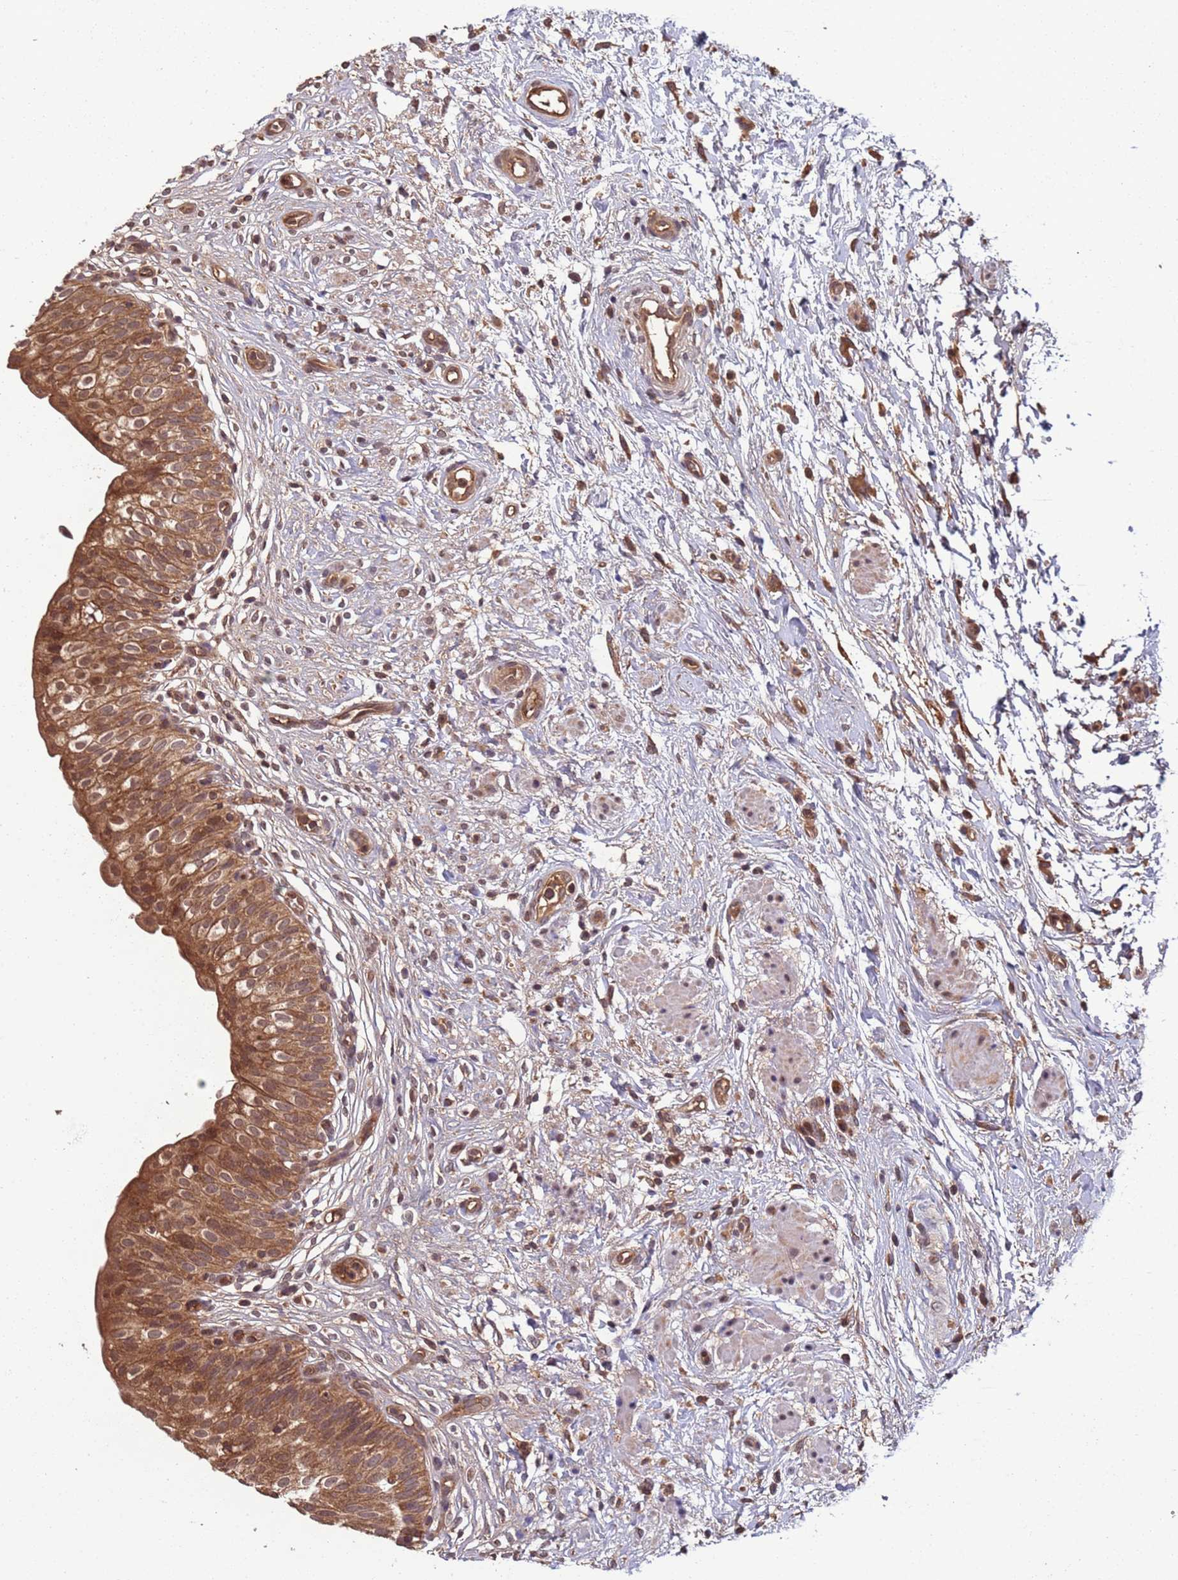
{"staining": {"intensity": "strong", "quantity": ">75%", "location": "cytoplasmic/membranous"}, "tissue": "urinary bladder", "cell_type": "Urothelial cells", "image_type": "normal", "snomed": [{"axis": "morphology", "description": "Normal tissue, NOS"}, {"axis": "topography", "description": "Urinary bladder"}], "caption": "Normal urinary bladder was stained to show a protein in brown. There is high levels of strong cytoplasmic/membranous staining in about >75% of urothelial cells. Using DAB (brown) and hematoxylin (blue) stains, captured at high magnification using brightfield microscopy.", "gene": "ERI1", "patient": {"sex": "male", "age": 55}}